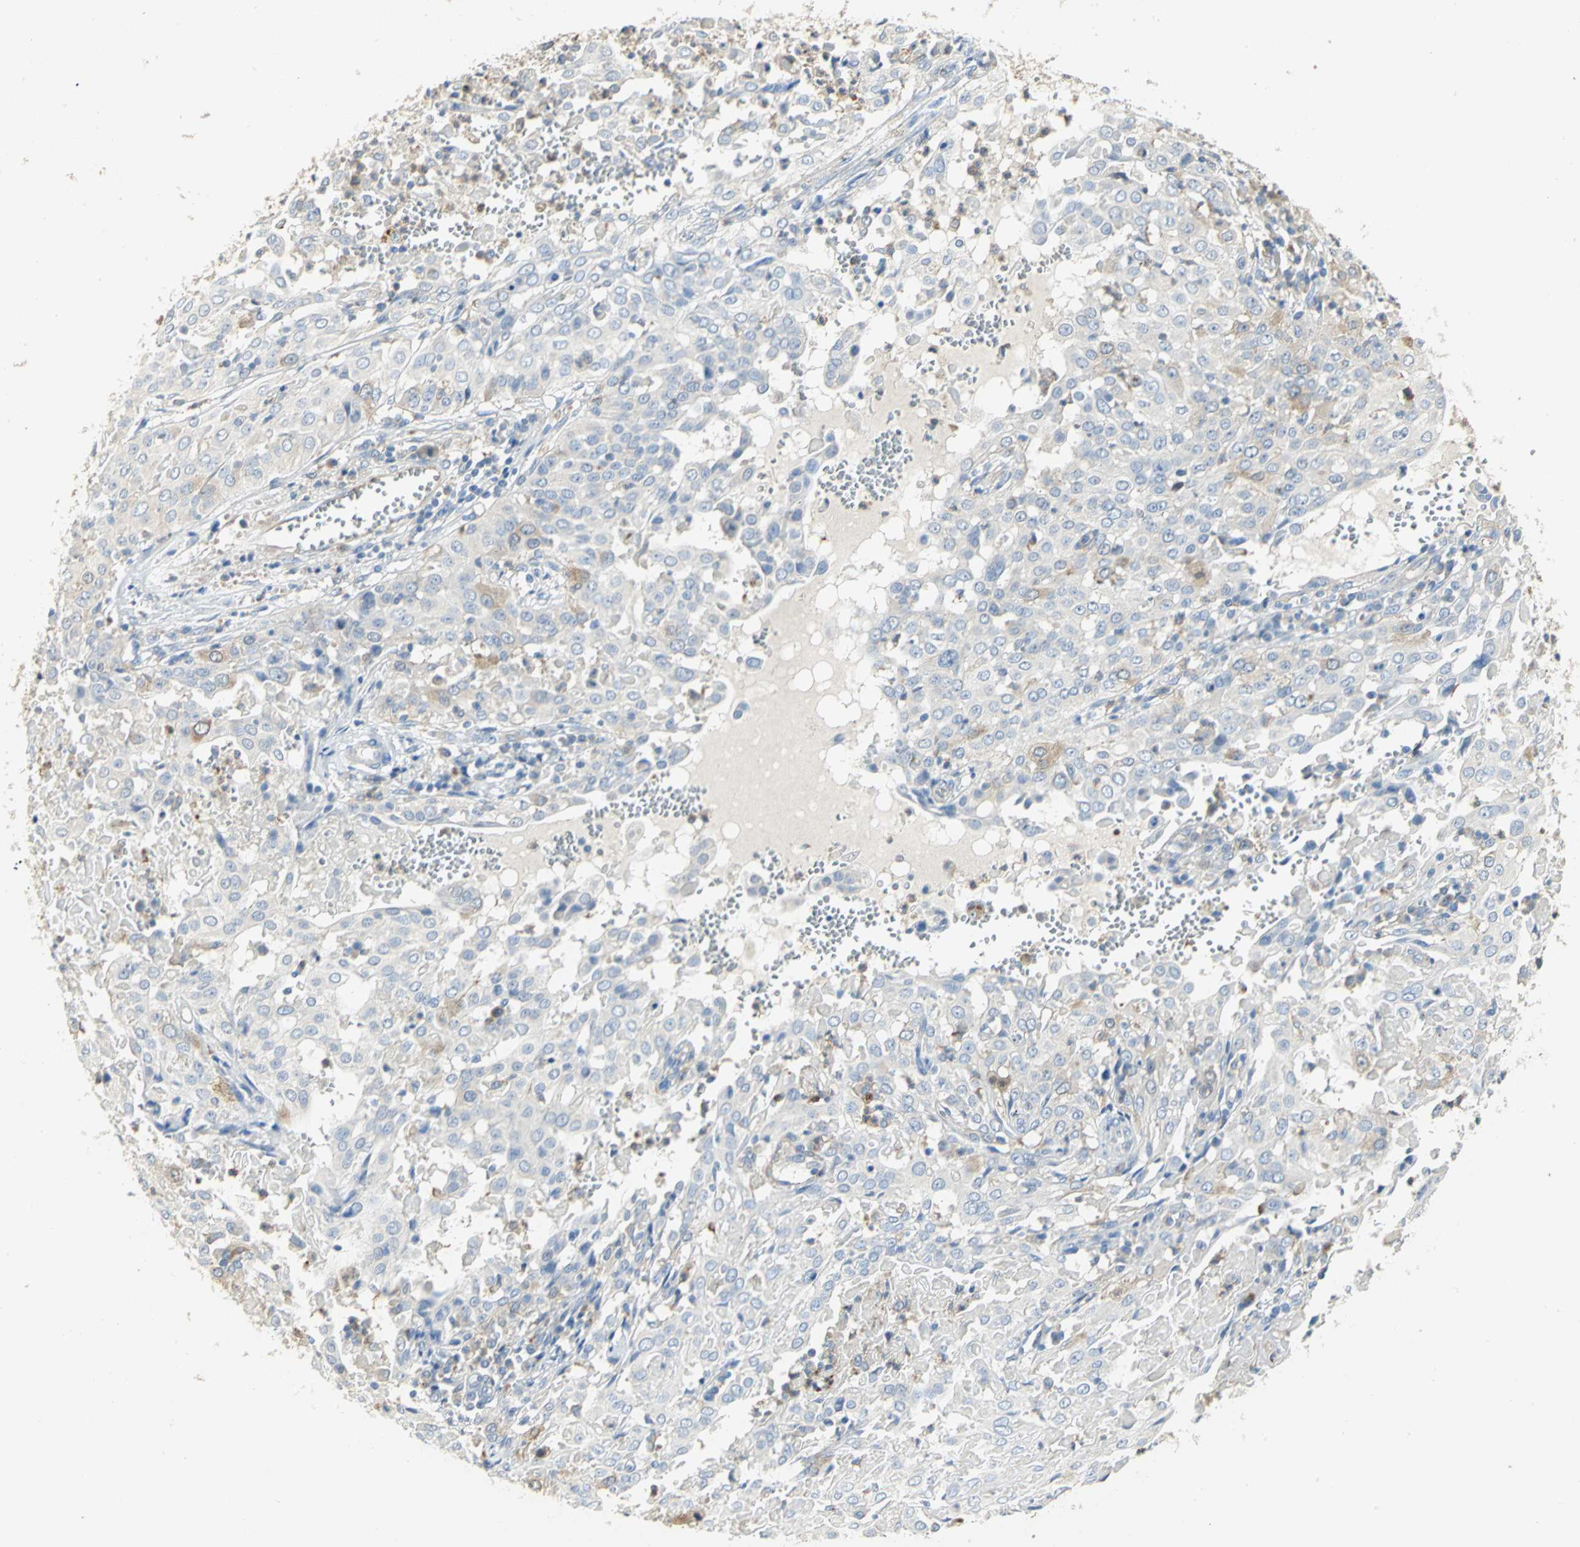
{"staining": {"intensity": "moderate", "quantity": "<25%", "location": "cytoplasmic/membranous"}, "tissue": "cervical cancer", "cell_type": "Tumor cells", "image_type": "cancer", "snomed": [{"axis": "morphology", "description": "Squamous cell carcinoma, NOS"}, {"axis": "topography", "description": "Cervix"}], "caption": "Protein expression analysis of human squamous cell carcinoma (cervical) reveals moderate cytoplasmic/membranous expression in approximately <25% of tumor cells.", "gene": "DLGAP5", "patient": {"sex": "female", "age": 39}}